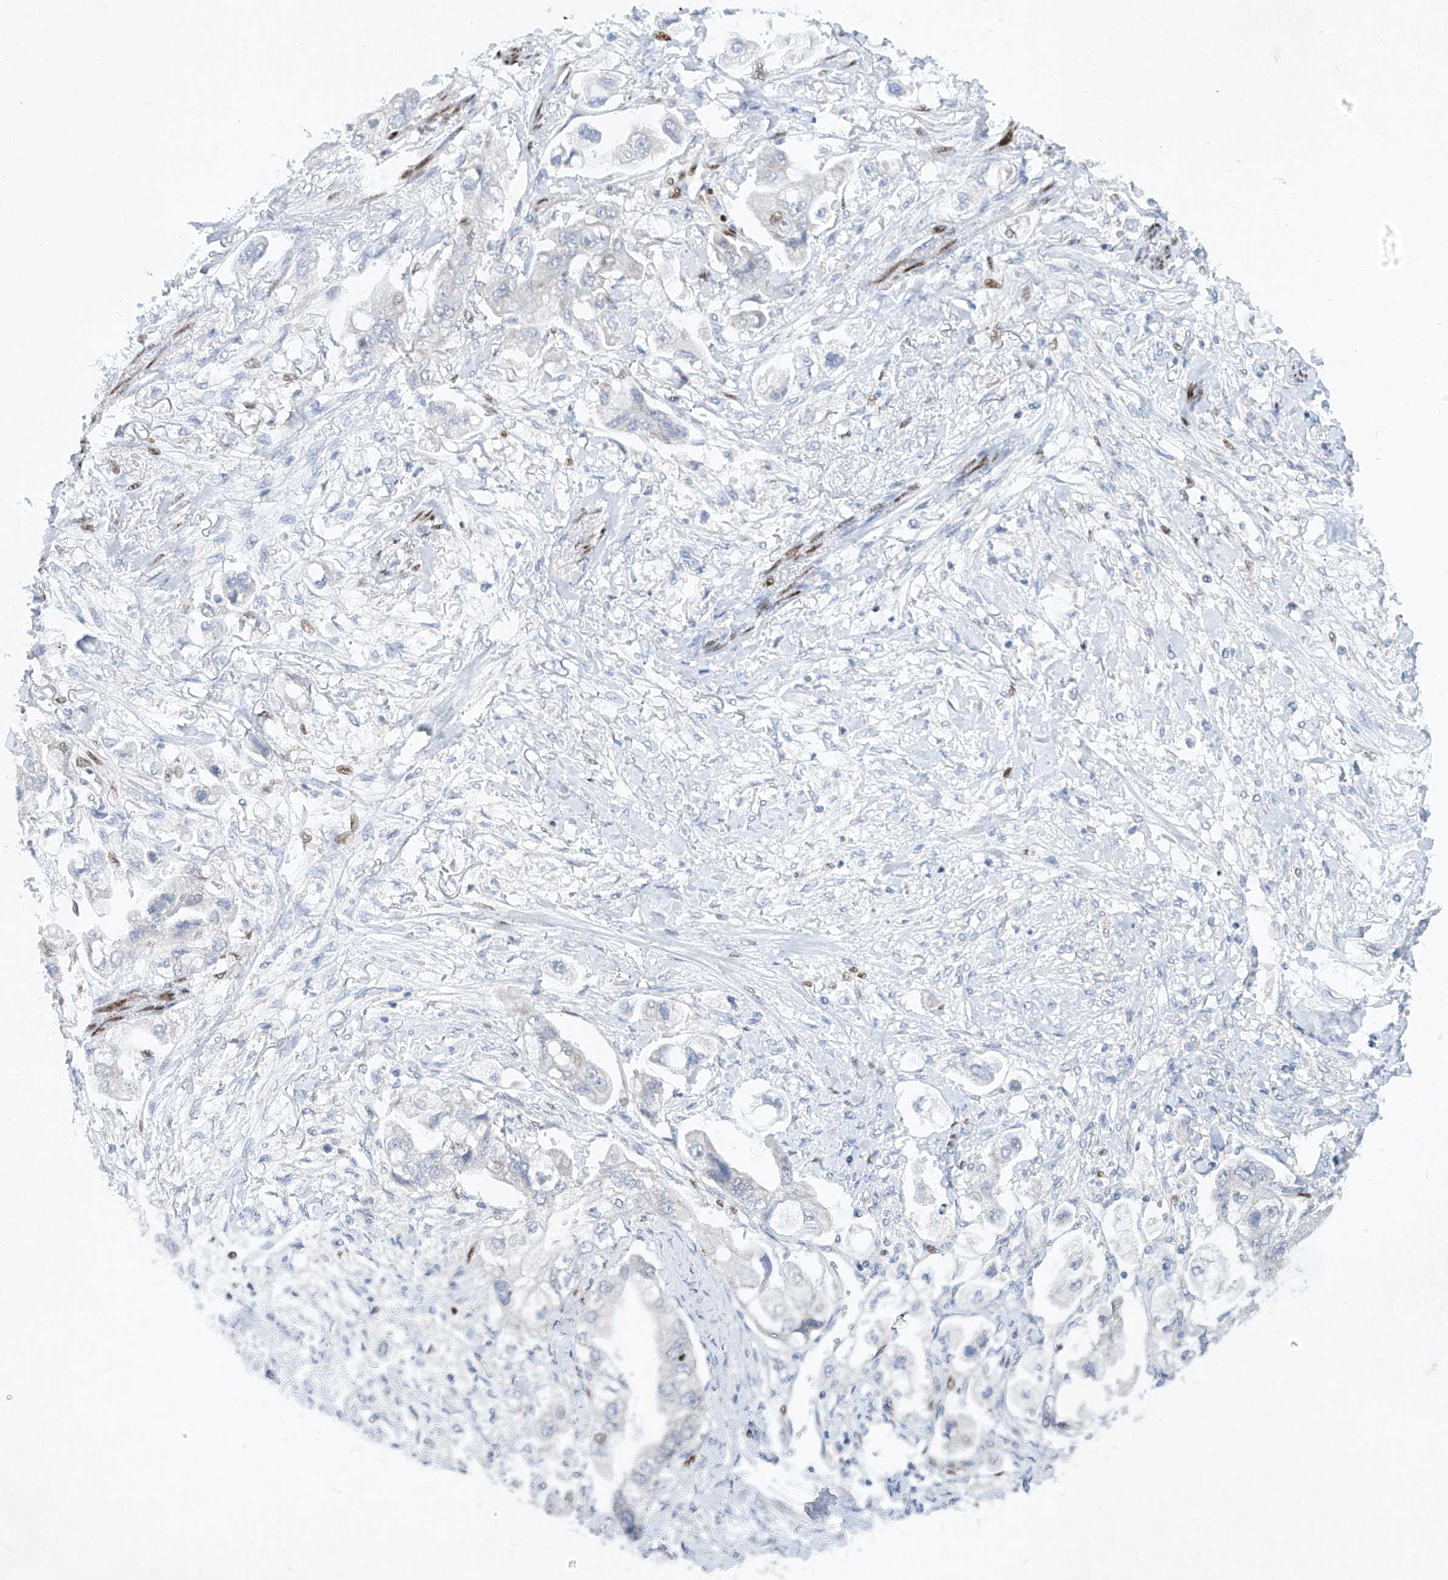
{"staining": {"intensity": "negative", "quantity": "none", "location": "none"}, "tissue": "stomach cancer", "cell_type": "Tumor cells", "image_type": "cancer", "snomed": [{"axis": "morphology", "description": "Adenocarcinoma, NOS"}, {"axis": "topography", "description": "Stomach"}], "caption": "Immunohistochemistry (IHC) micrograph of neoplastic tissue: stomach adenocarcinoma stained with DAB displays no significant protein staining in tumor cells.", "gene": "TAF4", "patient": {"sex": "male", "age": 62}}